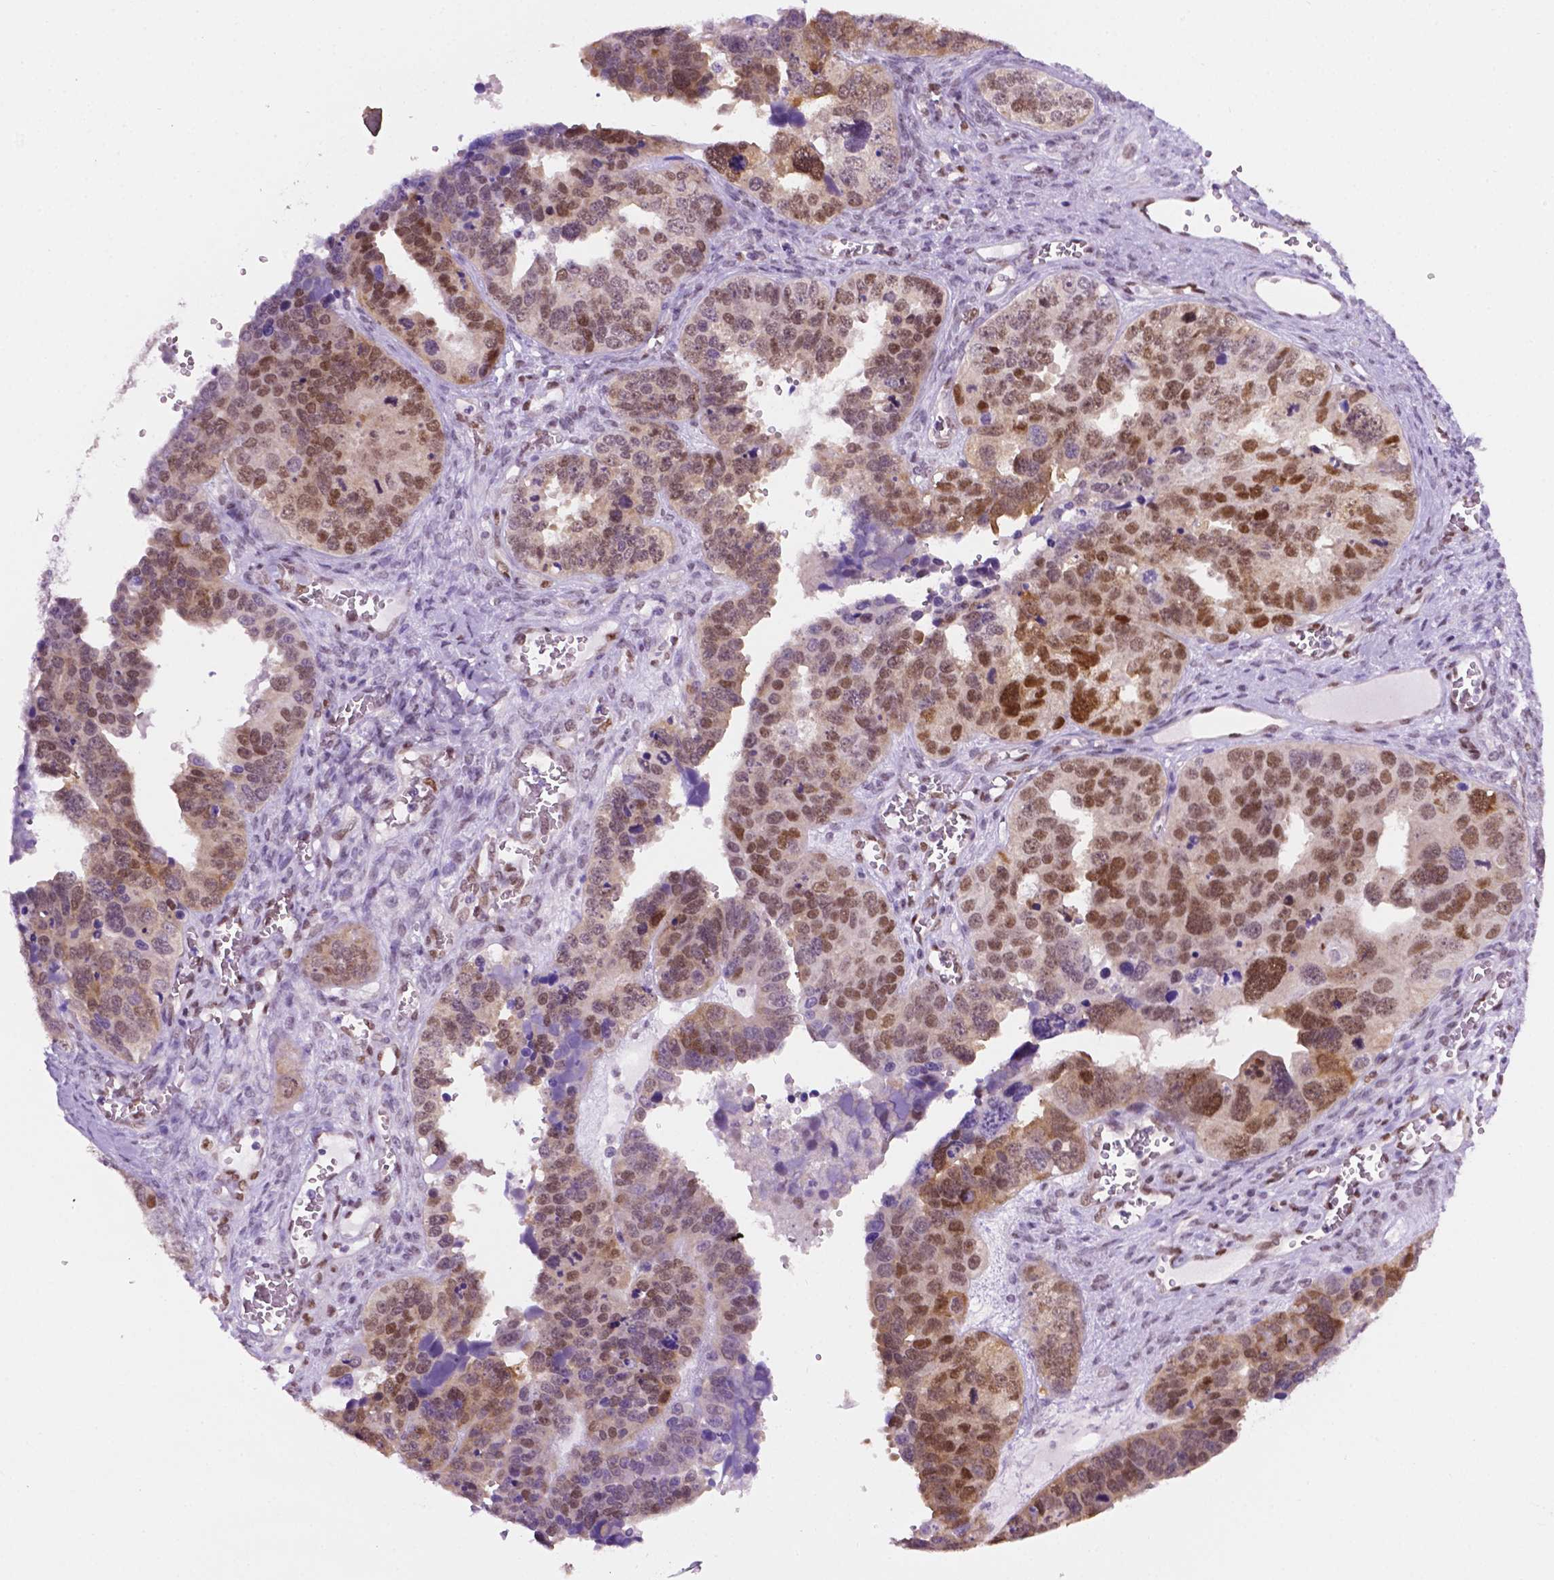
{"staining": {"intensity": "moderate", "quantity": ">75%", "location": "nuclear"}, "tissue": "ovarian cancer", "cell_type": "Tumor cells", "image_type": "cancer", "snomed": [{"axis": "morphology", "description": "Cystadenocarcinoma, serous, NOS"}, {"axis": "topography", "description": "Ovary"}], "caption": "Moderate nuclear staining for a protein is seen in approximately >75% of tumor cells of ovarian cancer using immunohistochemistry.", "gene": "ERF", "patient": {"sex": "female", "age": 76}}